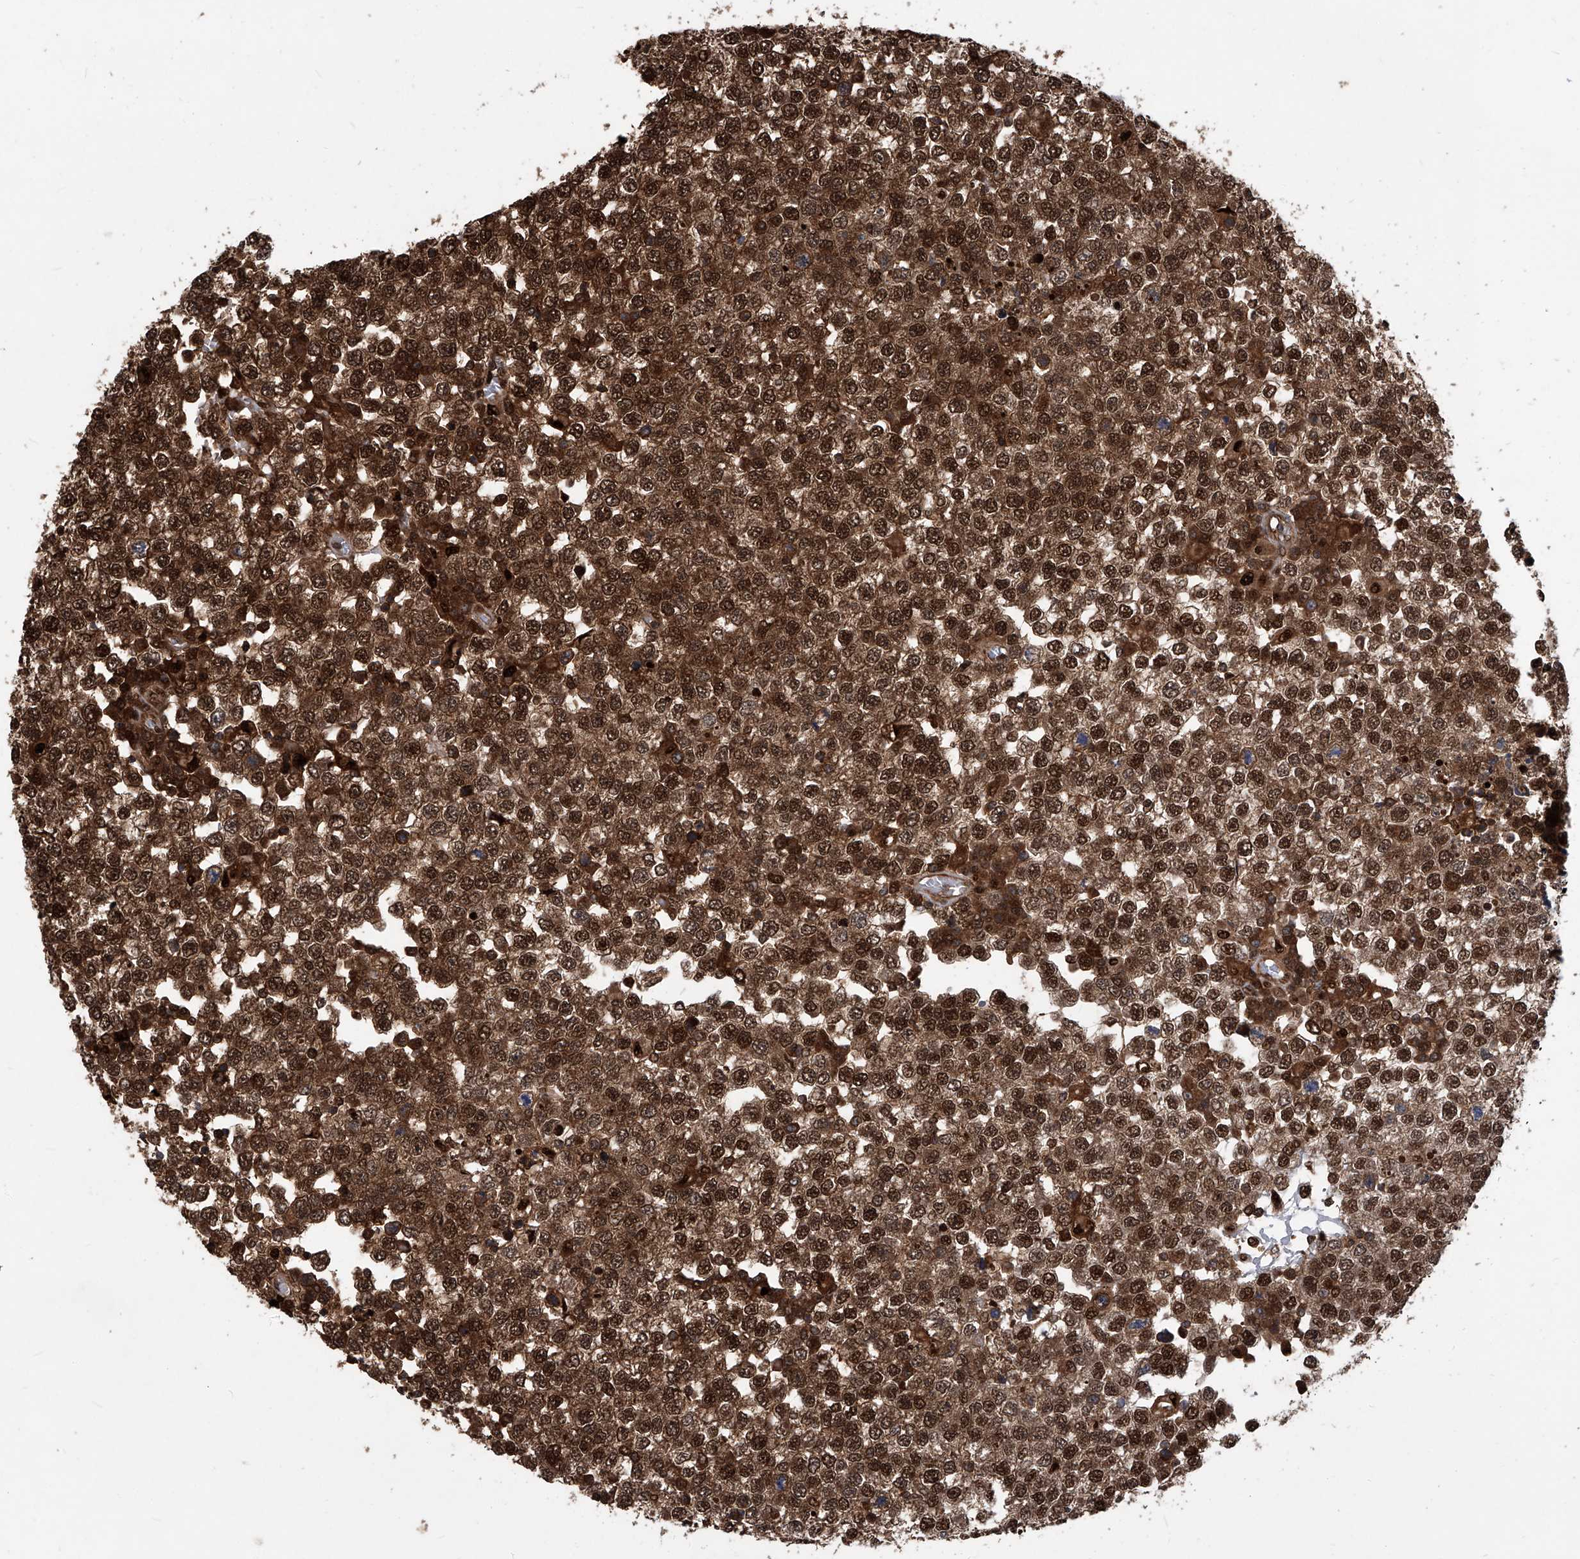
{"staining": {"intensity": "strong", "quantity": ">75%", "location": "cytoplasmic/membranous,nuclear"}, "tissue": "testis cancer", "cell_type": "Tumor cells", "image_type": "cancer", "snomed": [{"axis": "morphology", "description": "Seminoma, NOS"}, {"axis": "topography", "description": "Testis"}], "caption": "Immunohistochemical staining of testis seminoma displays high levels of strong cytoplasmic/membranous and nuclear expression in about >75% of tumor cells.", "gene": "PSMB1", "patient": {"sex": "male", "age": 65}}